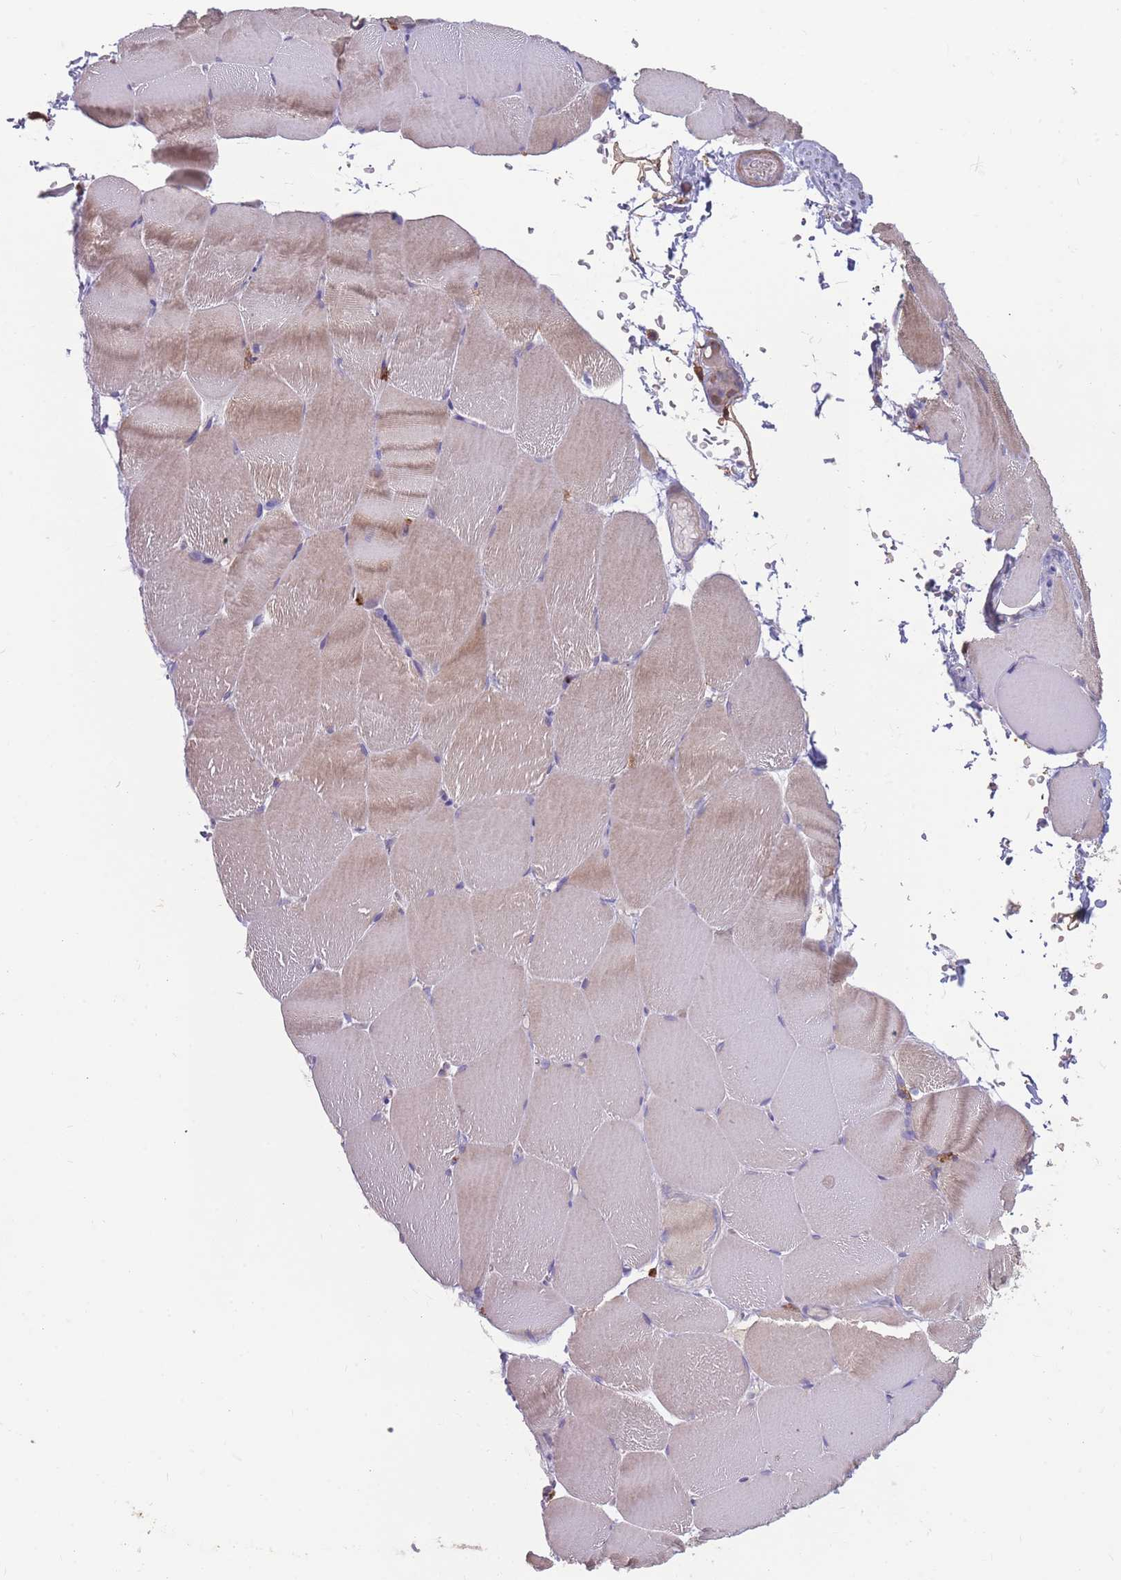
{"staining": {"intensity": "weak", "quantity": "<25%", "location": "cytoplasmic/membranous"}, "tissue": "skeletal muscle", "cell_type": "Myocytes", "image_type": "normal", "snomed": [{"axis": "morphology", "description": "Normal tissue, NOS"}, {"axis": "topography", "description": "Skeletal muscle"}, {"axis": "topography", "description": "Parathyroid gland"}], "caption": "The immunohistochemistry (IHC) photomicrograph has no significant expression in myocytes of skeletal muscle. (Stains: DAB (3,3'-diaminobenzidine) immunohistochemistry with hematoxylin counter stain, Microscopy: brightfield microscopy at high magnification).", "gene": "CD33", "patient": {"sex": "female", "age": 37}}